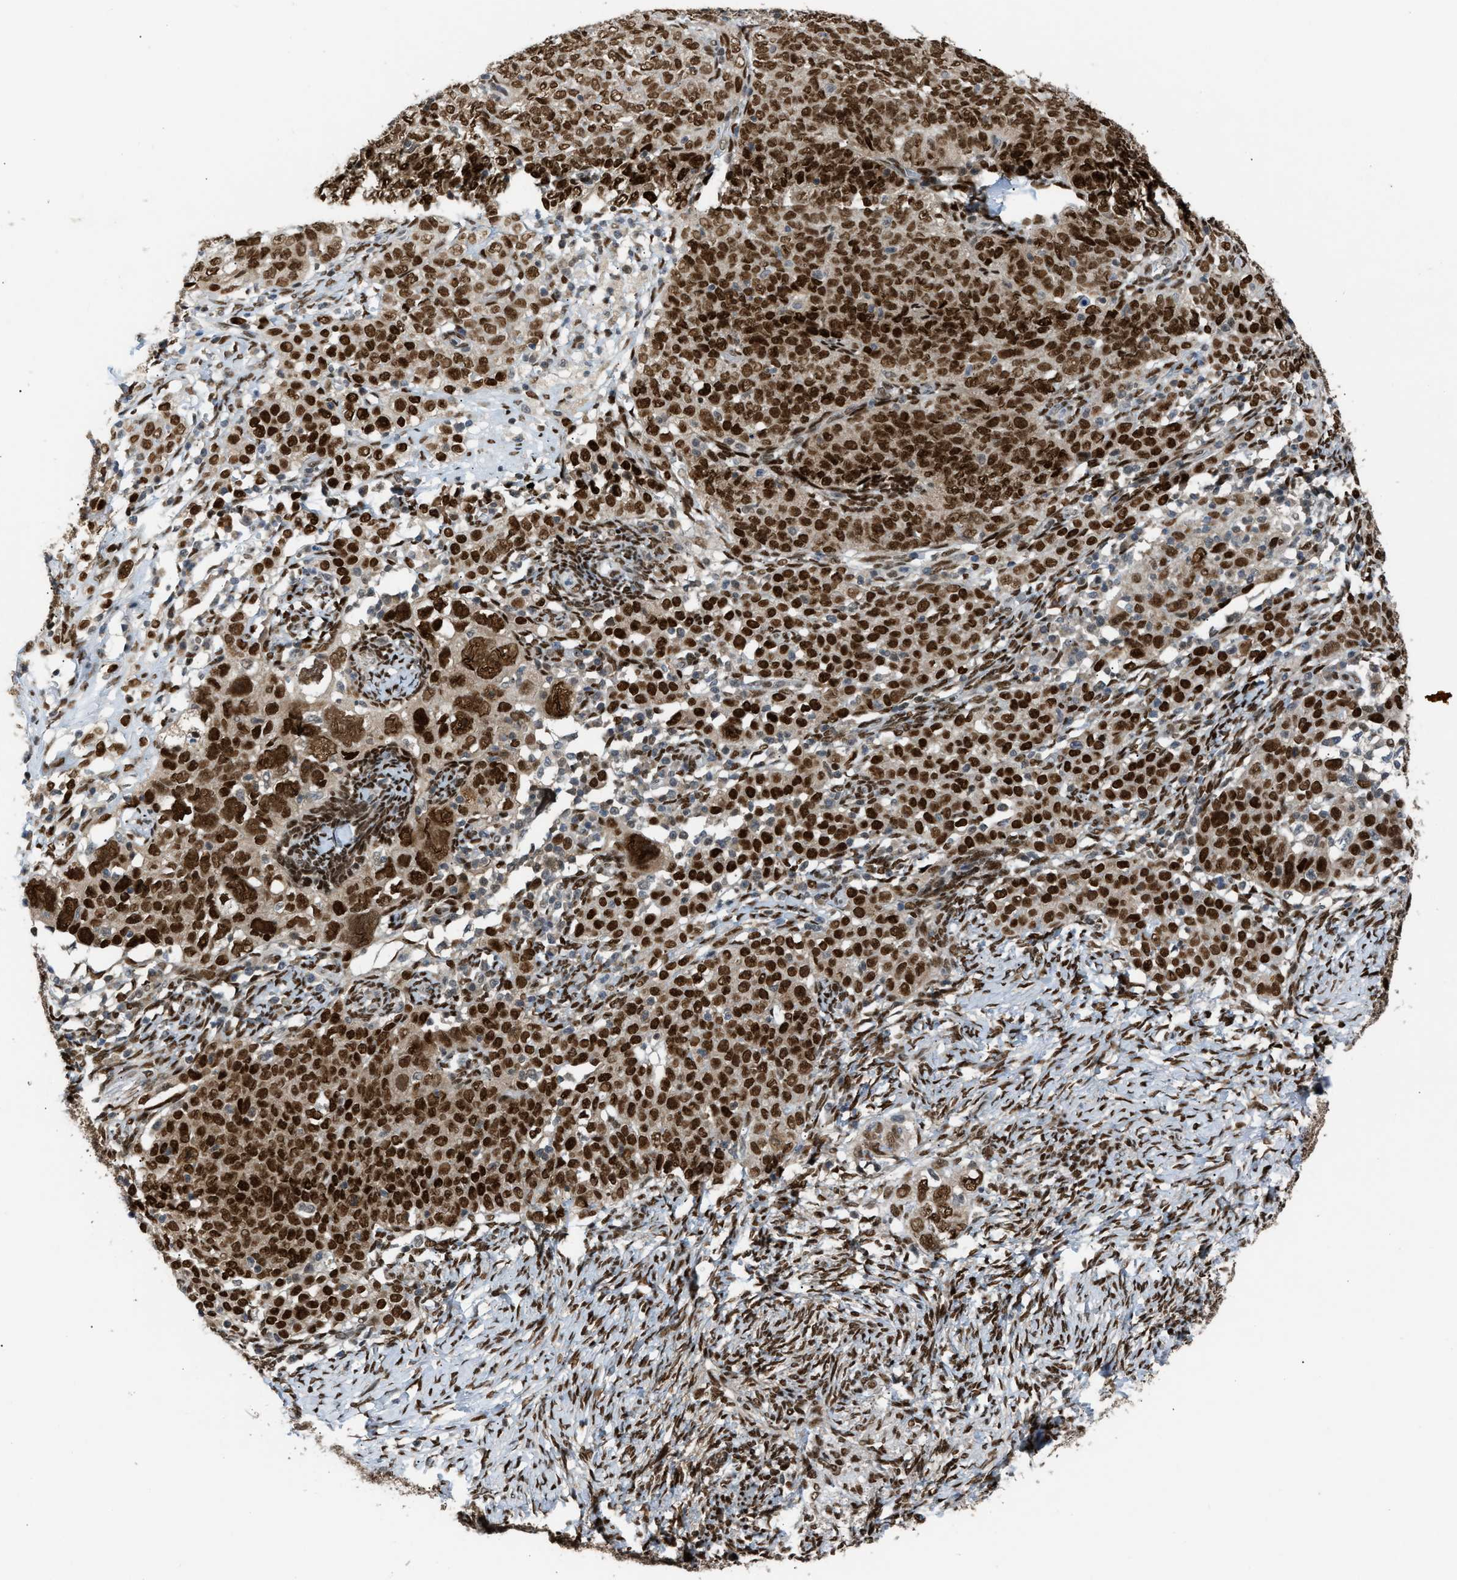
{"staining": {"intensity": "strong", "quantity": ">75%", "location": "nuclear"}, "tissue": "ovarian cancer", "cell_type": "Tumor cells", "image_type": "cancer", "snomed": [{"axis": "morphology", "description": "Normal tissue, NOS"}, {"axis": "morphology", "description": "Cystadenocarcinoma, serous, NOS"}, {"axis": "topography", "description": "Ovary"}], "caption": "Immunohistochemical staining of human serous cystadenocarcinoma (ovarian) shows high levels of strong nuclear expression in about >75% of tumor cells.", "gene": "SSBP2", "patient": {"sex": "female", "age": 62}}